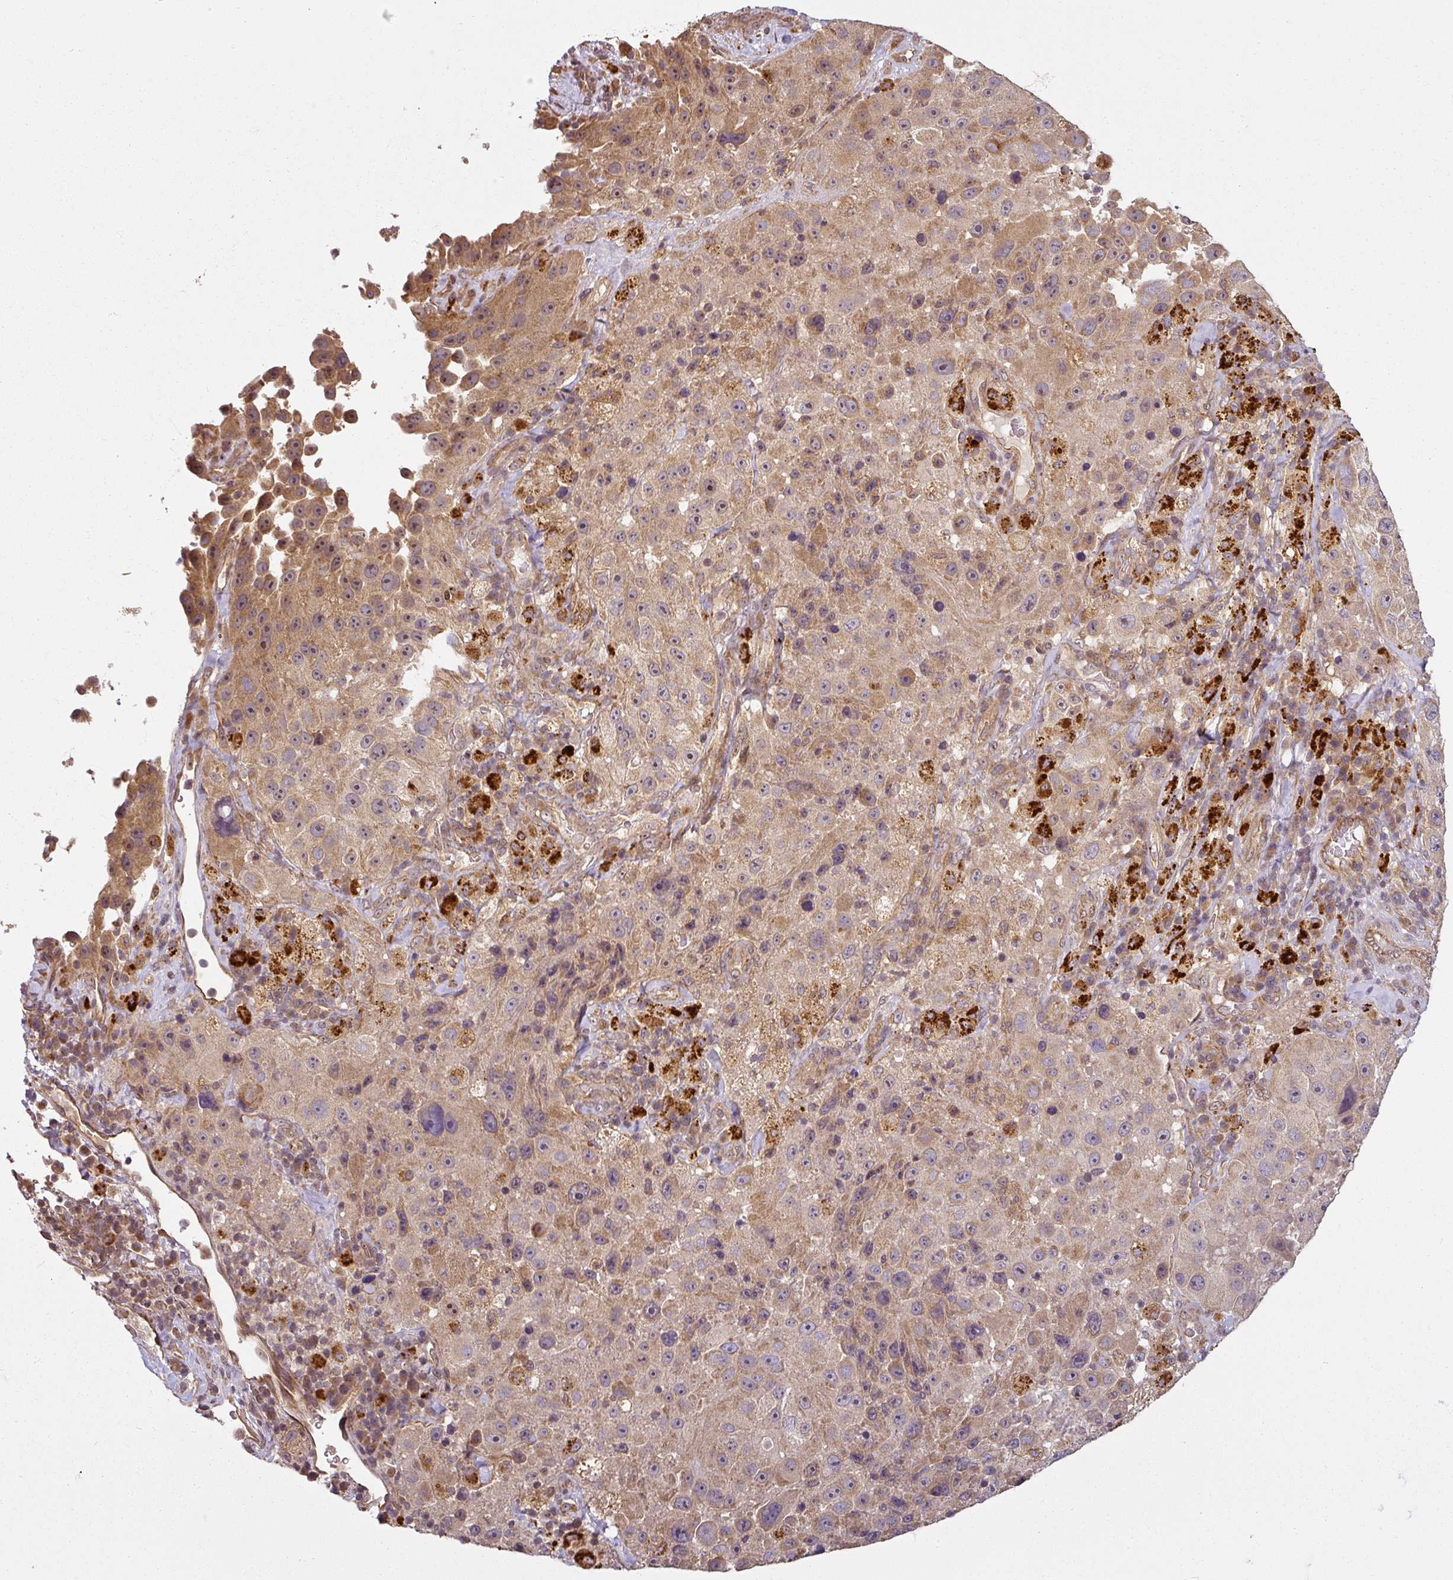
{"staining": {"intensity": "weak", "quantity": ">75%", "location": "cytoplasmic/membranous"}, "tissue": "melanoma", "cell_type": "Tumor cells", "image_type": "cancer", "snomed": [{"axis": "morphology", "description": "Malignant melanoma, Metastatic site"}, {"axis": "topography", "description": "Lymph node"}], "caption": "Brown immunohistochemical staining in human malignant melanoma (metastatic site) displays weak cytoplasmic/membranous staining in about >75% of tumor cells.", "gene": "DIMT1", "patient": {"sex": "male", "age": 62}}